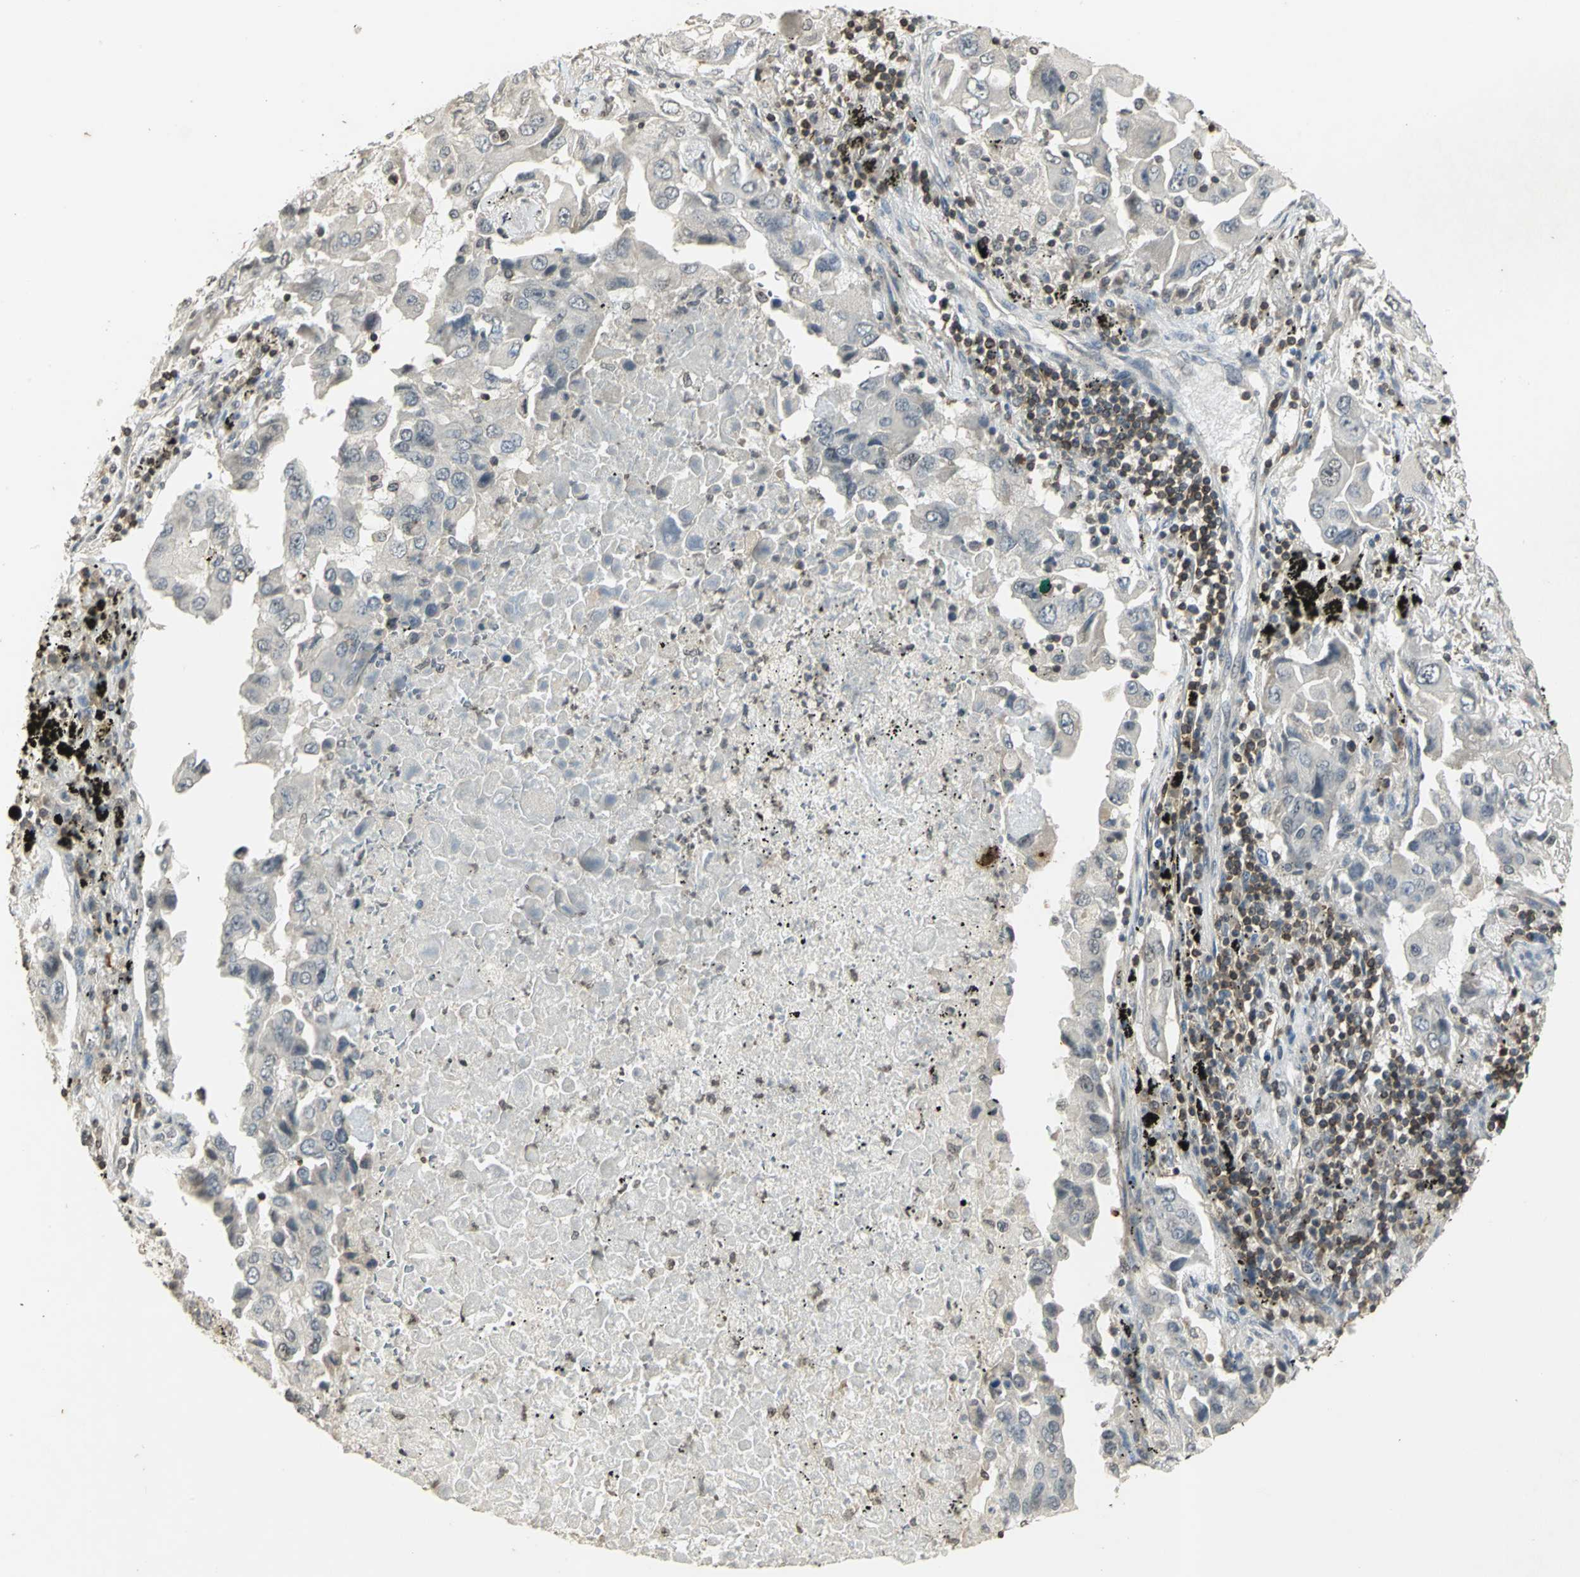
{"staining": {"intensity": "negative", "quantity": "none", "location": "none"}, "tissue": "lung cancer", "cell_type": "Tumor cells", "image_type": "cancer", "snomed": [{"axis": "morphology", "description": "Adenocarcinoma, NOS"}, {"axis": "topography", "description": "Lung"}], "caption": "An immunohistochemistry (IHC) photomicrograph of lung cancer (adenocarcinoma) is shown. There is no staining in tumor cells of lung cancer (adenocarcinoma).", "gene": "IL16", "patient": {"sex": "female", "age": 65}}